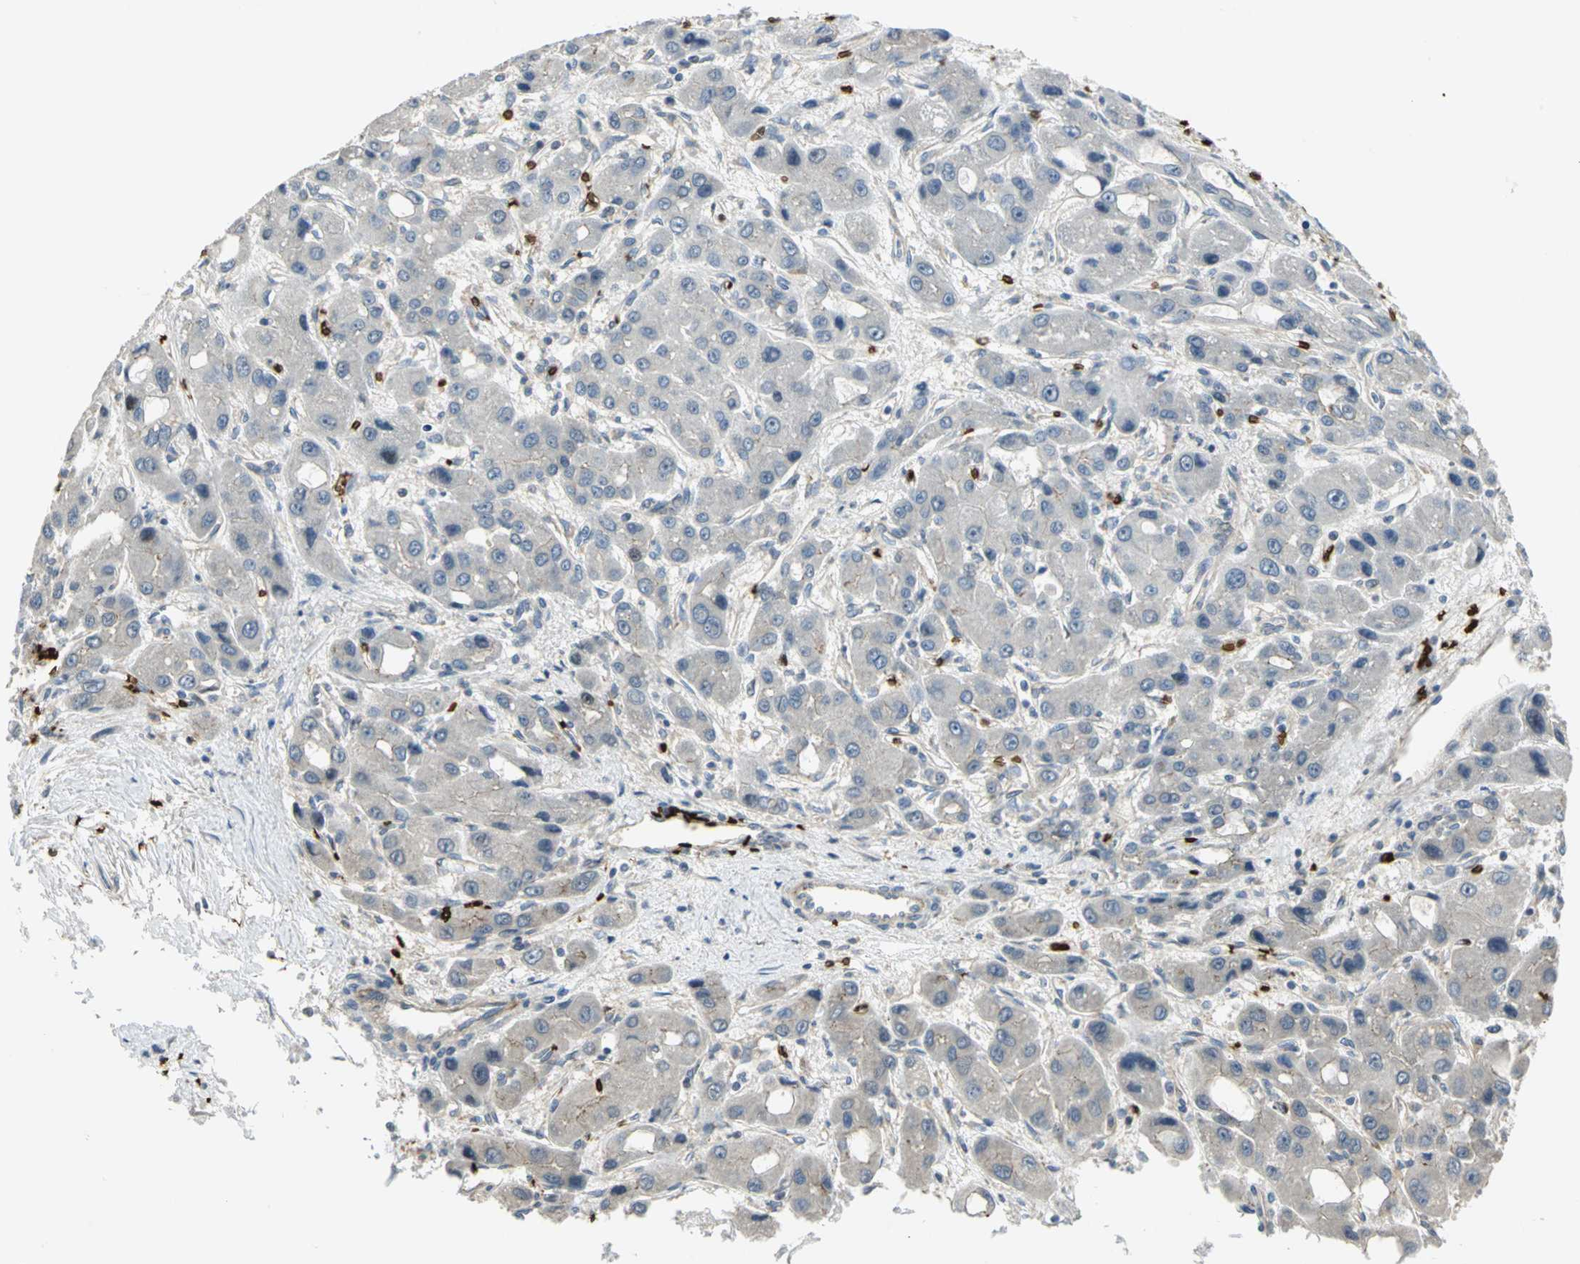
{"staining": {"intensity": "negative", "quantity": "none", "location": "none"}, "tissue": "liver cancer", "cell_type": "Tumor cells", "image_type": "cancer", "snomed": [{"axis": "morphology", "description": "Carcinoma, Hepatocellular, NOS"}, {"axis": "topography", "description": "Liver"}], "caption": "There is no significant staining in tumor cells of liver cancer.", "gene": "ANK1", "patient": {"sex": "male", "age": 55}}